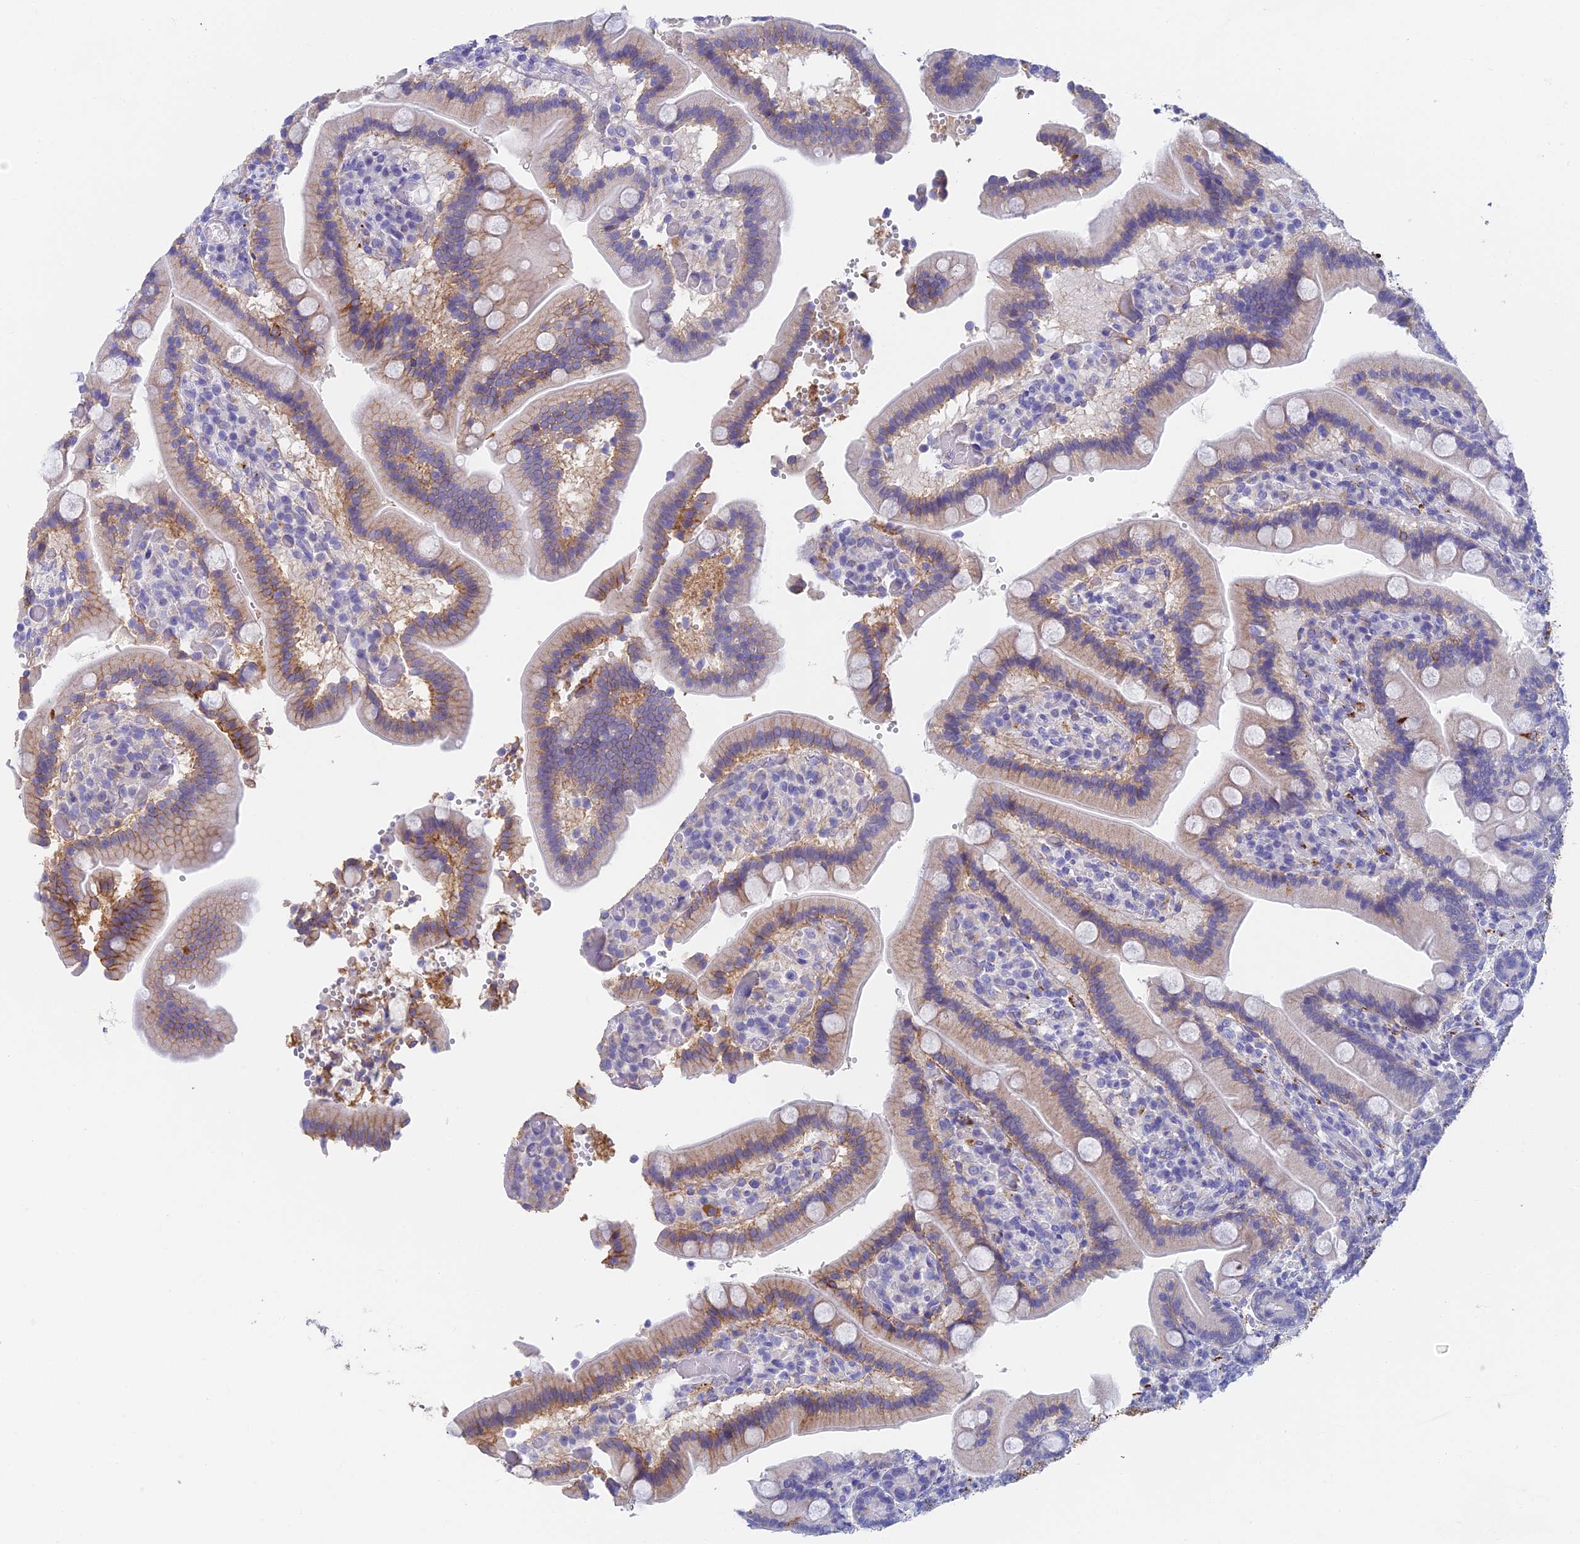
{"staining": {"intensity": "moderate", "quantity": "25%-75%", "location": "cytoplasmic/membranous"}, "tissue": "duodenum", "cell_type": "Glandular cells", "image_type": "normal", "snomed": [{"axis": "morphology", "description": "Normal tissue, NOS"}, {"axis": "topography", "description": "Duodenum"}], "caption": "Duodenum stained for a protein shows moderate cytoplasmic/membranous positivity in glandular cells. The staining was performed using DAB (3,3'-diaminobenzidine), with brown indicating positive protein expression. Nuclei are stained blue with hematoxylin.", "gene": "ADAMTS13", "patient": {"sex": "female", "age": 62}}